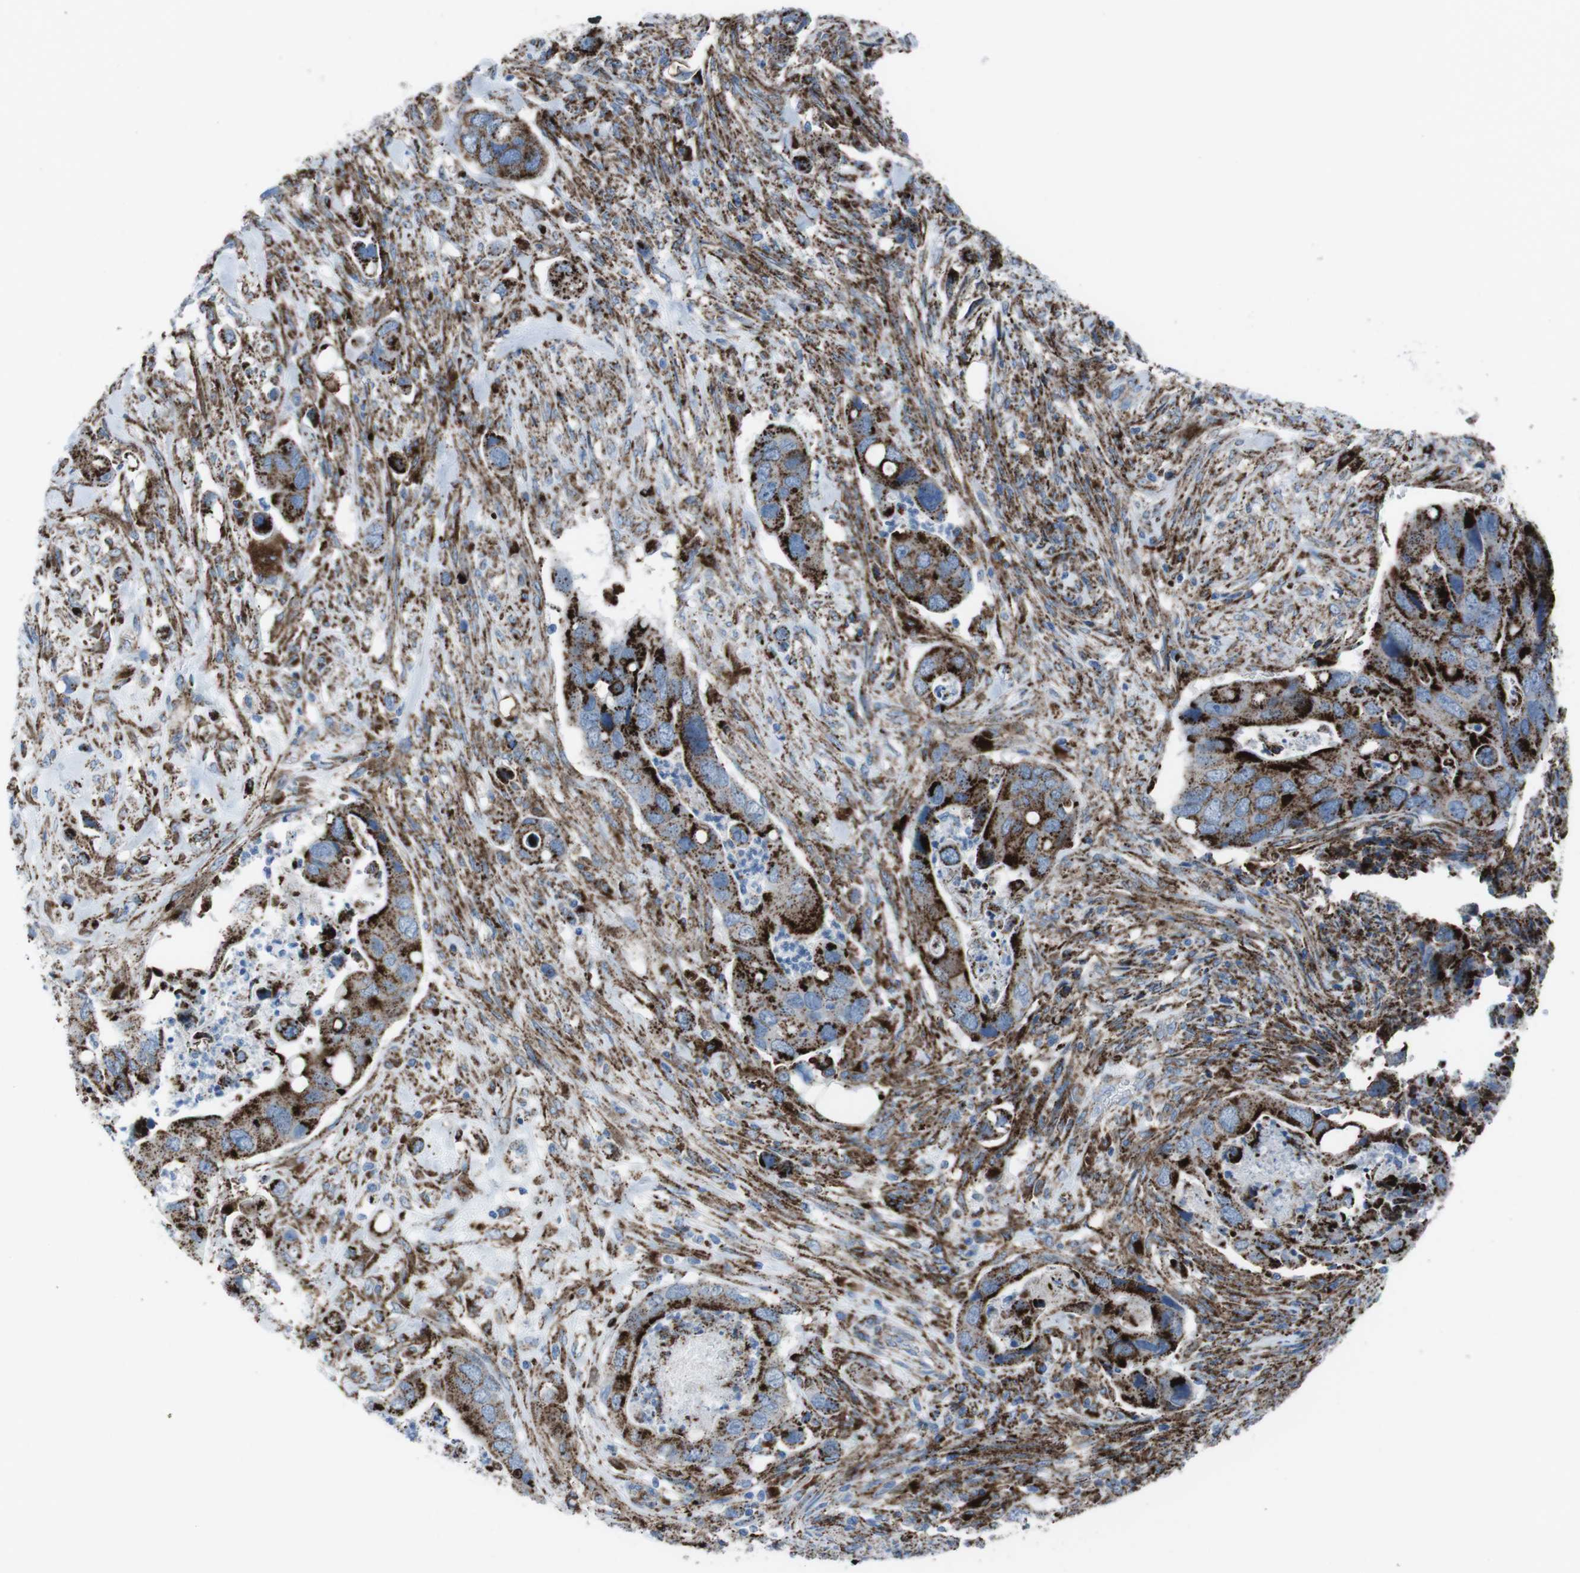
{"staining": {"intensity": "strong", "quantity": ">75%", "location": "cytoplasmic/membranous"}, "tissue": "colorectal cancer", "cell_type": "Tumor cells", "image_type": "cancer", "snomed": [{"axis": "morphology", "description": "Adenocarcinoma, NOS"}, {"axis": "topography", "description": "Rectum"}], "caption": "Immunohistochemical staining of human colorectal cancer (adenocarcinoma) shows high levels of strong cytoplasmic/membranous positivity in approximately >75% of tumor cells.", "gene": "SCARB2", "patient": {"sex": "female", "age": 57}}